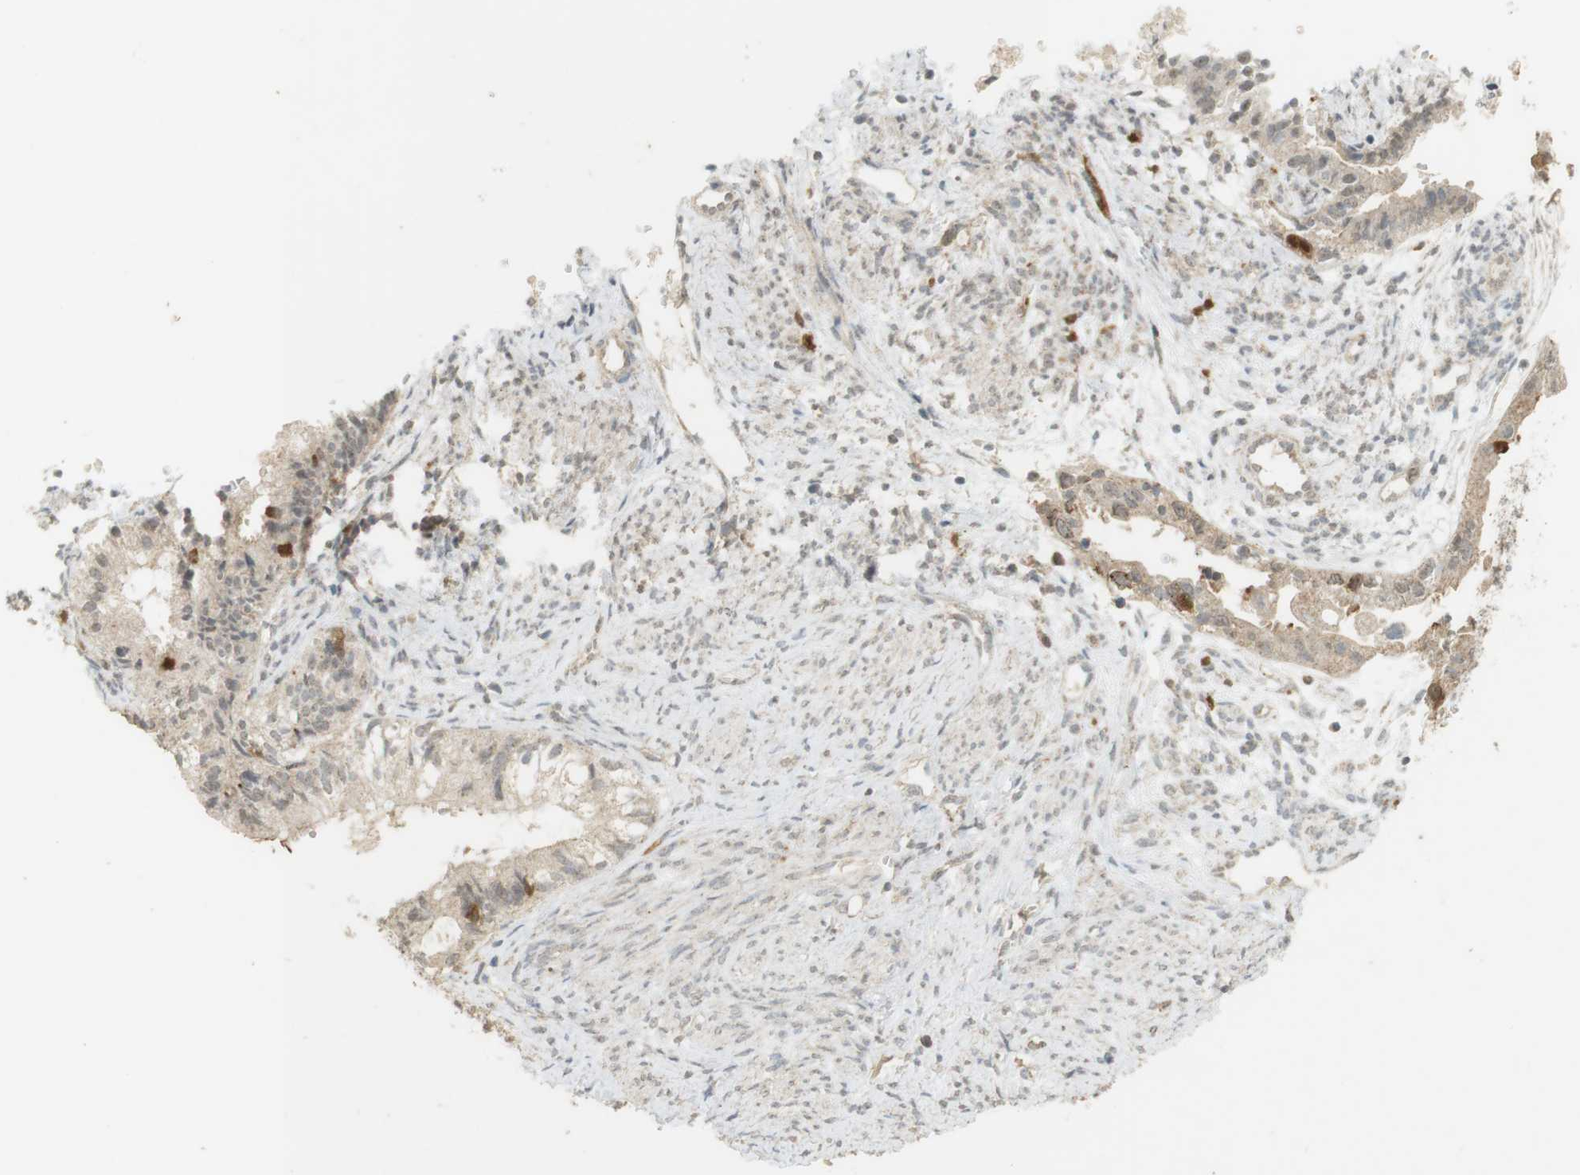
{"staining": {"intensity": "moderate", "quantity": "<25%", "location": "cytoplasmic/membranous"}, "tissue": "cervical cancer", "cell_type": "Tumor cells", "image_type": "cancer", "snomed": [{"axis": "morphology", "description": "Normal tissue, NOS"}, {"axis": "morphology", "description": "Adenocarcinoma, NOS"}, {"axis": "topography", "description": "Cervix"}, {"axis": "topography", "description": "Endometrium"}], "caption": "Cervical adenocarcinoma tissue shows moderate cytoplasmic/membranous expression in approximately <25% of tumor cells (IHC, brightfield microscopy, high magnification).", "gene": "TTK", "patient": {"sex": "female", "age": 86}}